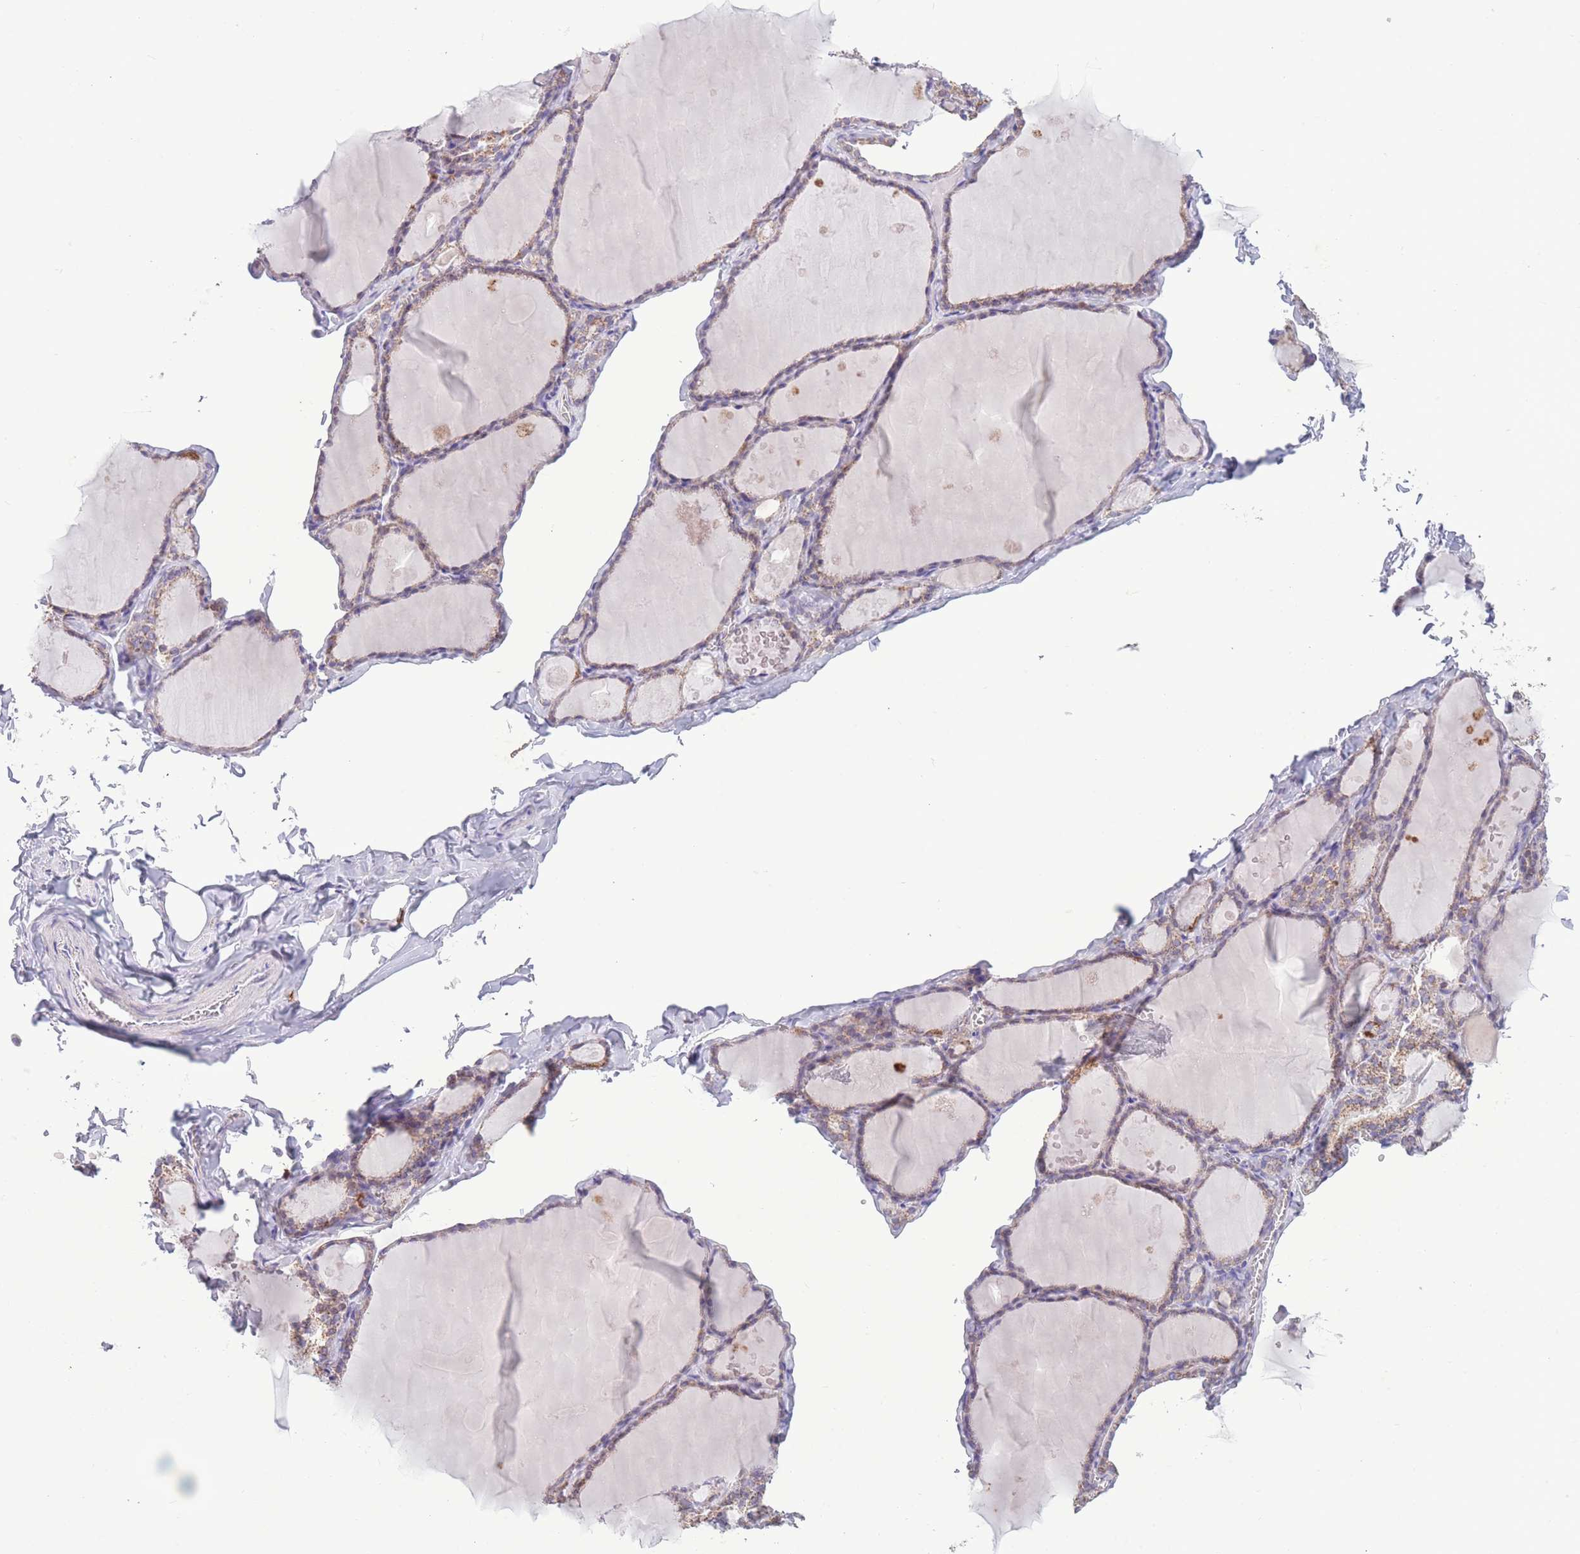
{"staining": {"intensity": "moderate", "quantity": "<25%", "location": "cytoplasmic/membranous"}, "tissue": "thyroid gland", "cell_type": "Glandular cells", "image_type": "normal", "snomed": [{"axis": "morphology", "description": "Normal tissue, NOS"}, {"axis": "topography", "description": "Thyroid gland"}], "caption": "Immunohistochemistry (DAB (3,3'-diaminobenzidine)) staining of benign human thyroid gland shows moderate cytoplasmic/membranous protein expression in approximately <25% of glandular cells.", "gene": "PDHA1", "patient": {"sex": "male", "age": 56}}